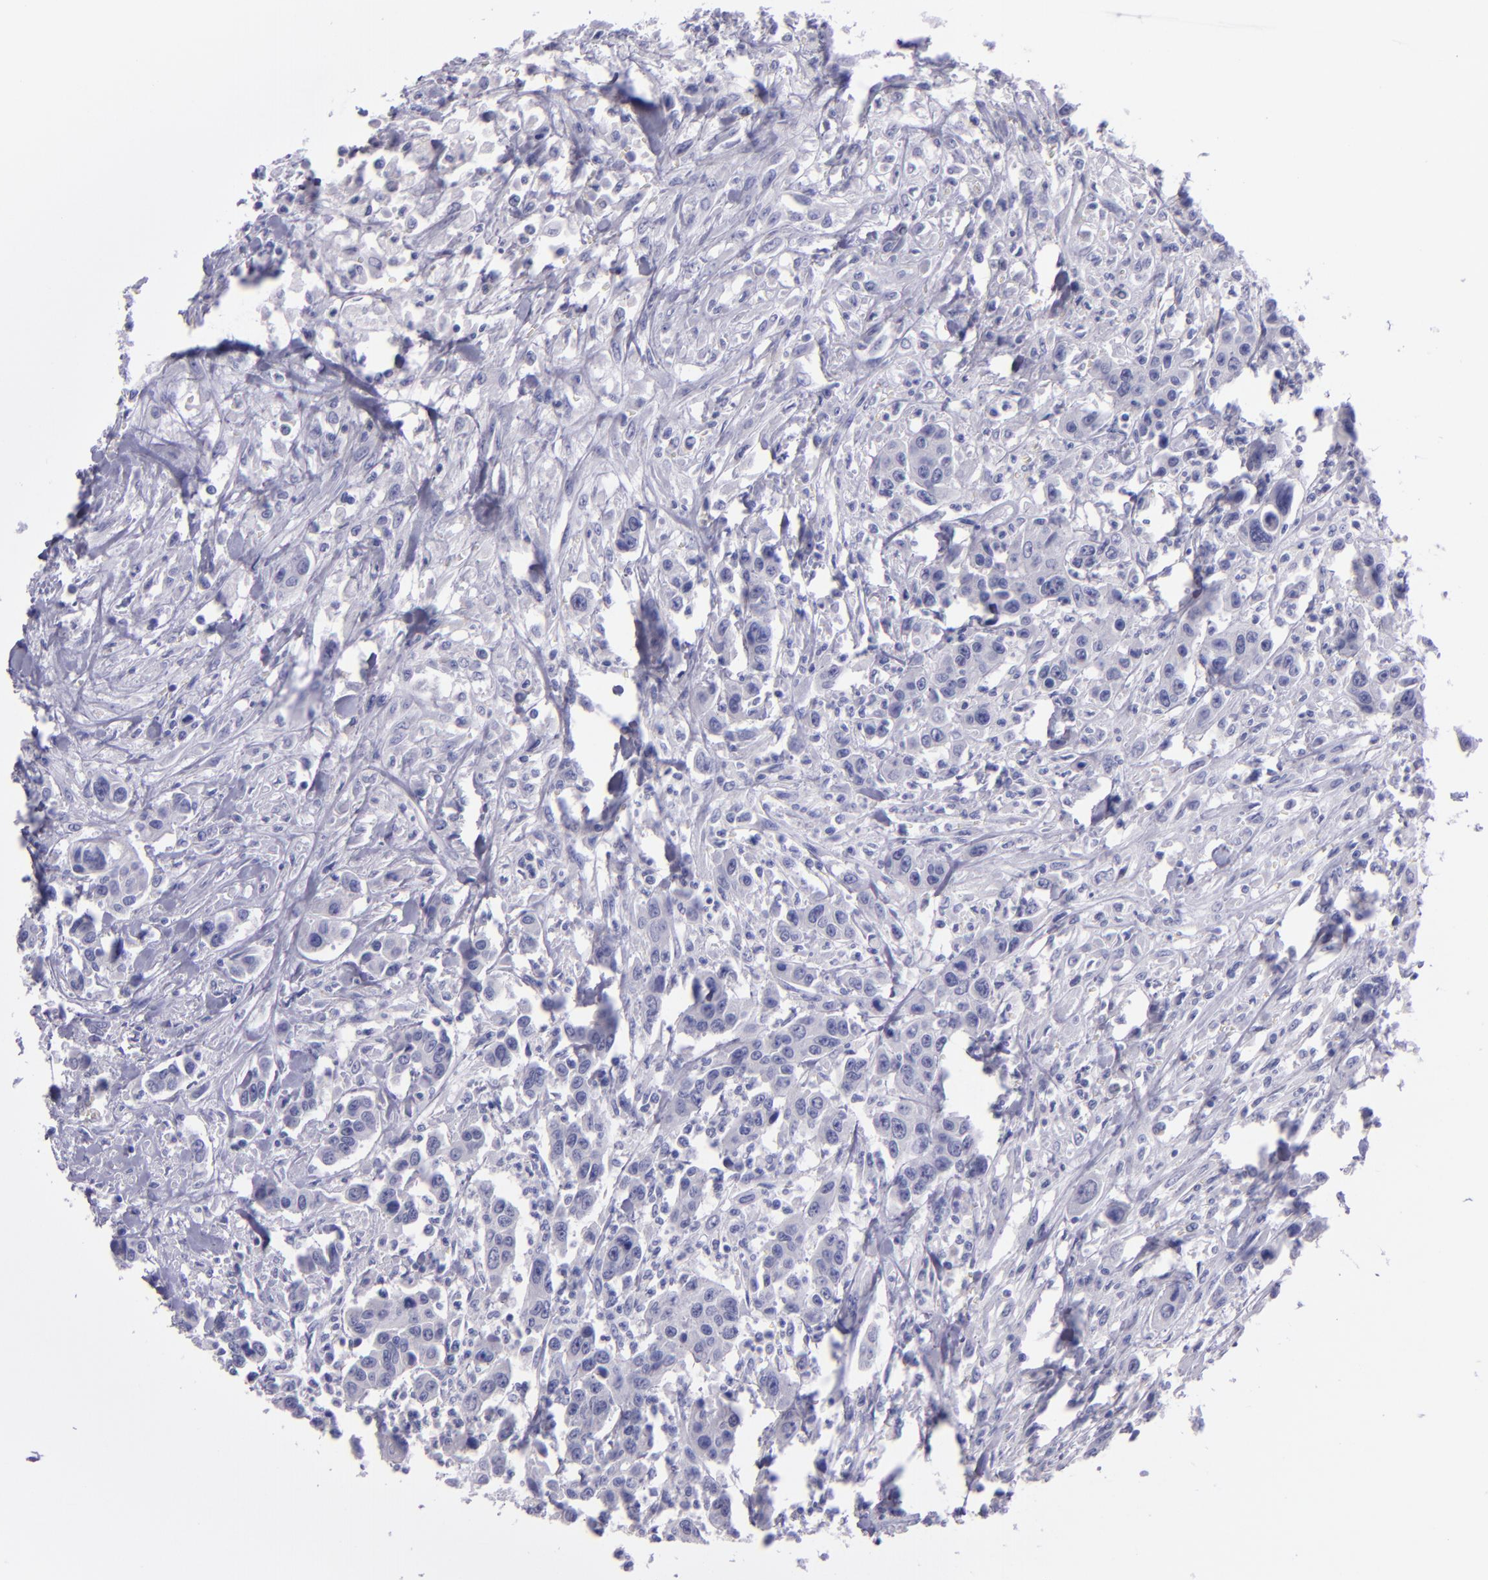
{"staining": {"intensity": "negative", "quantity": "none", "location": "none"}, "tissue": "urothelial cancer", "cell_type": "Tumor cells", "image_type": "cancer", "snomed": [{"axis": "morphology", "description": "Urothelial carcinoma, High grade"}, {"axis": "topography", "description": "Urinary bladder"}], "caption": "Immunohistochemistry photomicrograph of neoplastic tissue: human urothelial cancer stained with DAB shows no significant protein staining in tumor cells.", "gene": "TNNT3", "patient": {"sex": "male", "age": 86}}